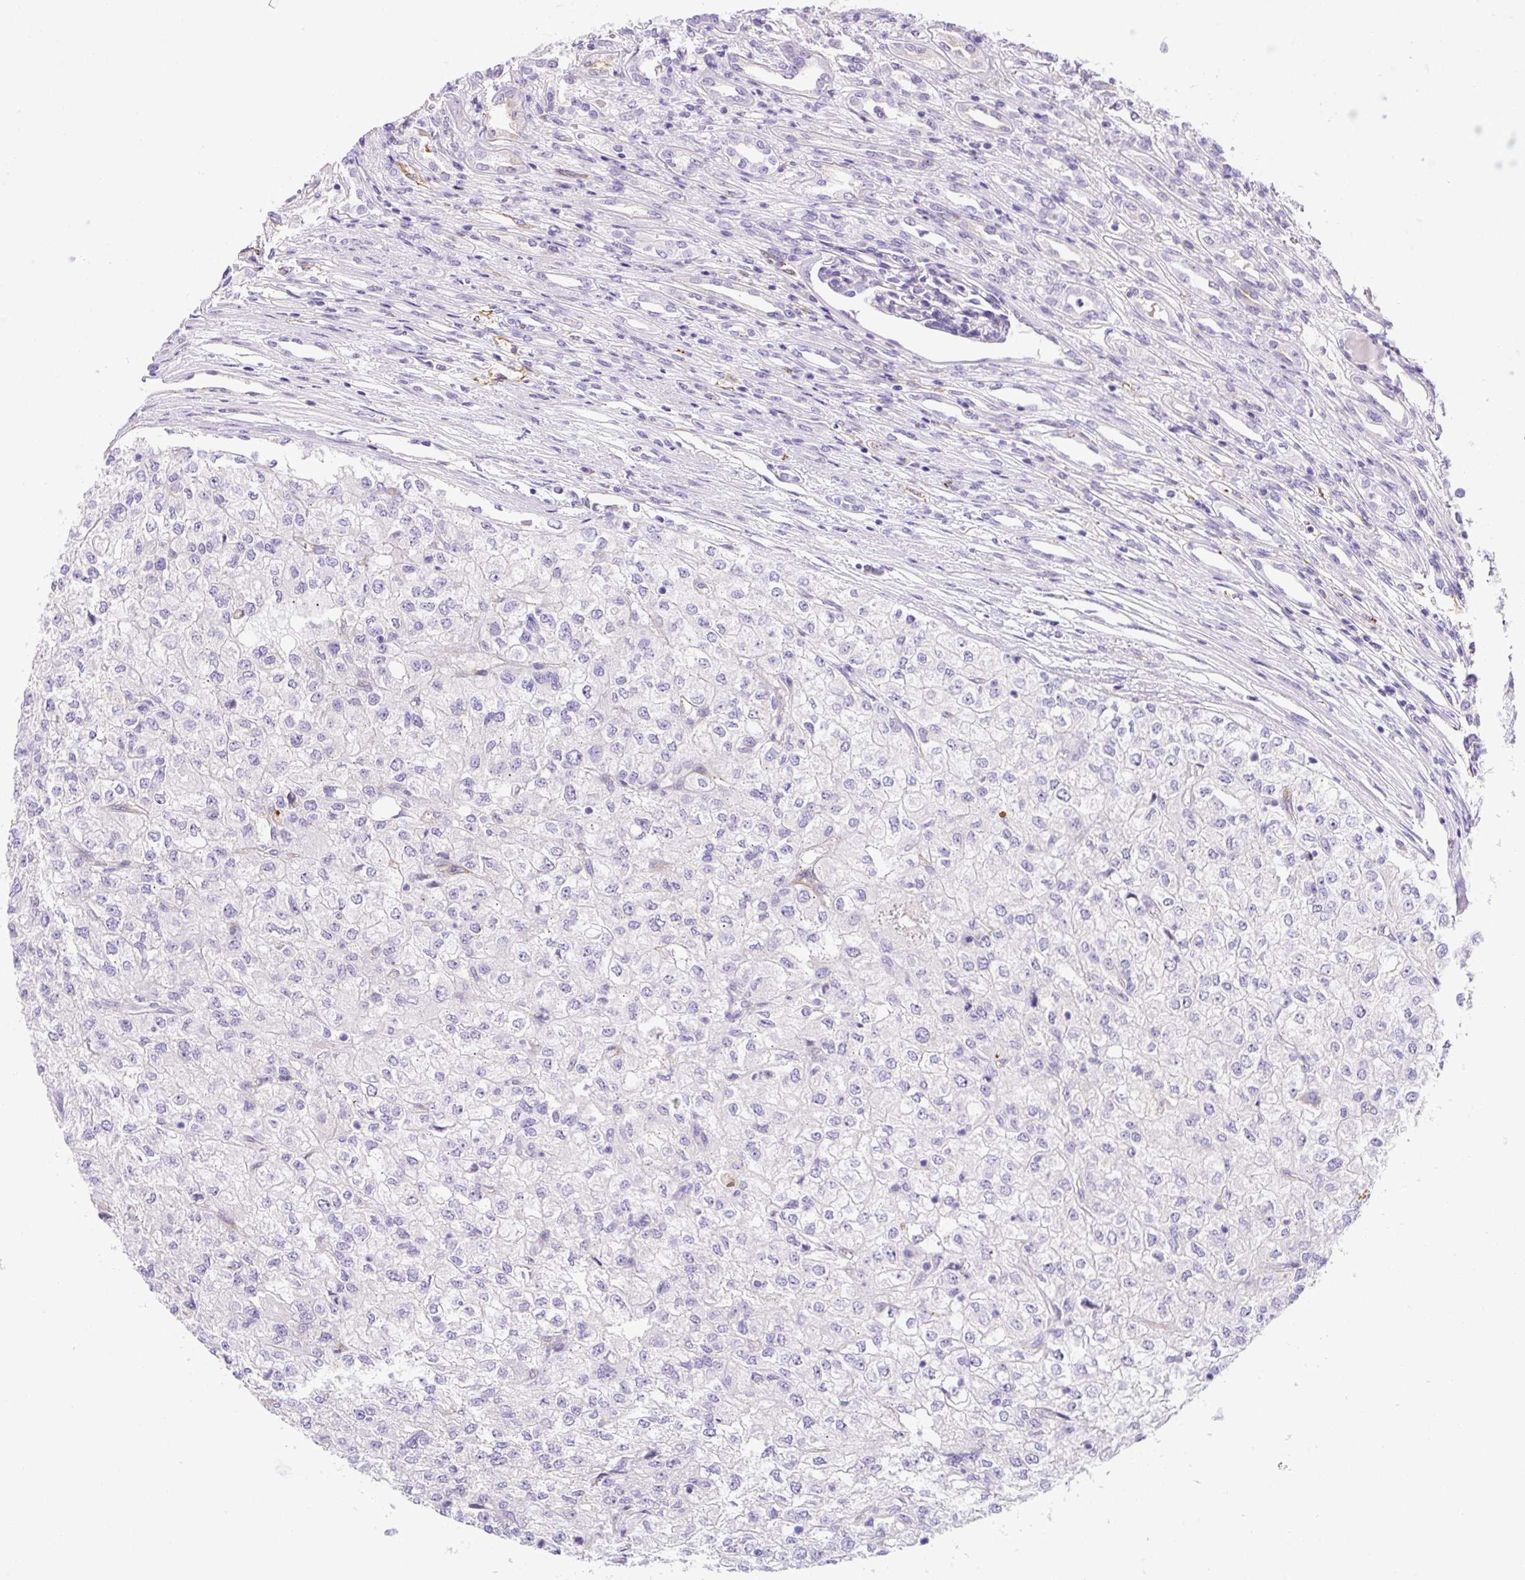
{"staining": {"intensity": "negative", "quantity": "none", "location": "none"}, "tissue": "renal cancer", "cell_type": "Tumor cells", "image_type": "cancer", "snomed": [{"axis": "morphology", "description": "Adenocarcinoma, NOS"}, {"axis": "topography", "description": "Kidney"}], "caption": "An immunohistochemistry photomicrograph of renal cancer is shown. There is no staining in tumor cells of renal cancer. (DAB immunohistochemistry, high magnification).", "gene": "ASB4", "patient": {"sex": "female", "age": 54}}